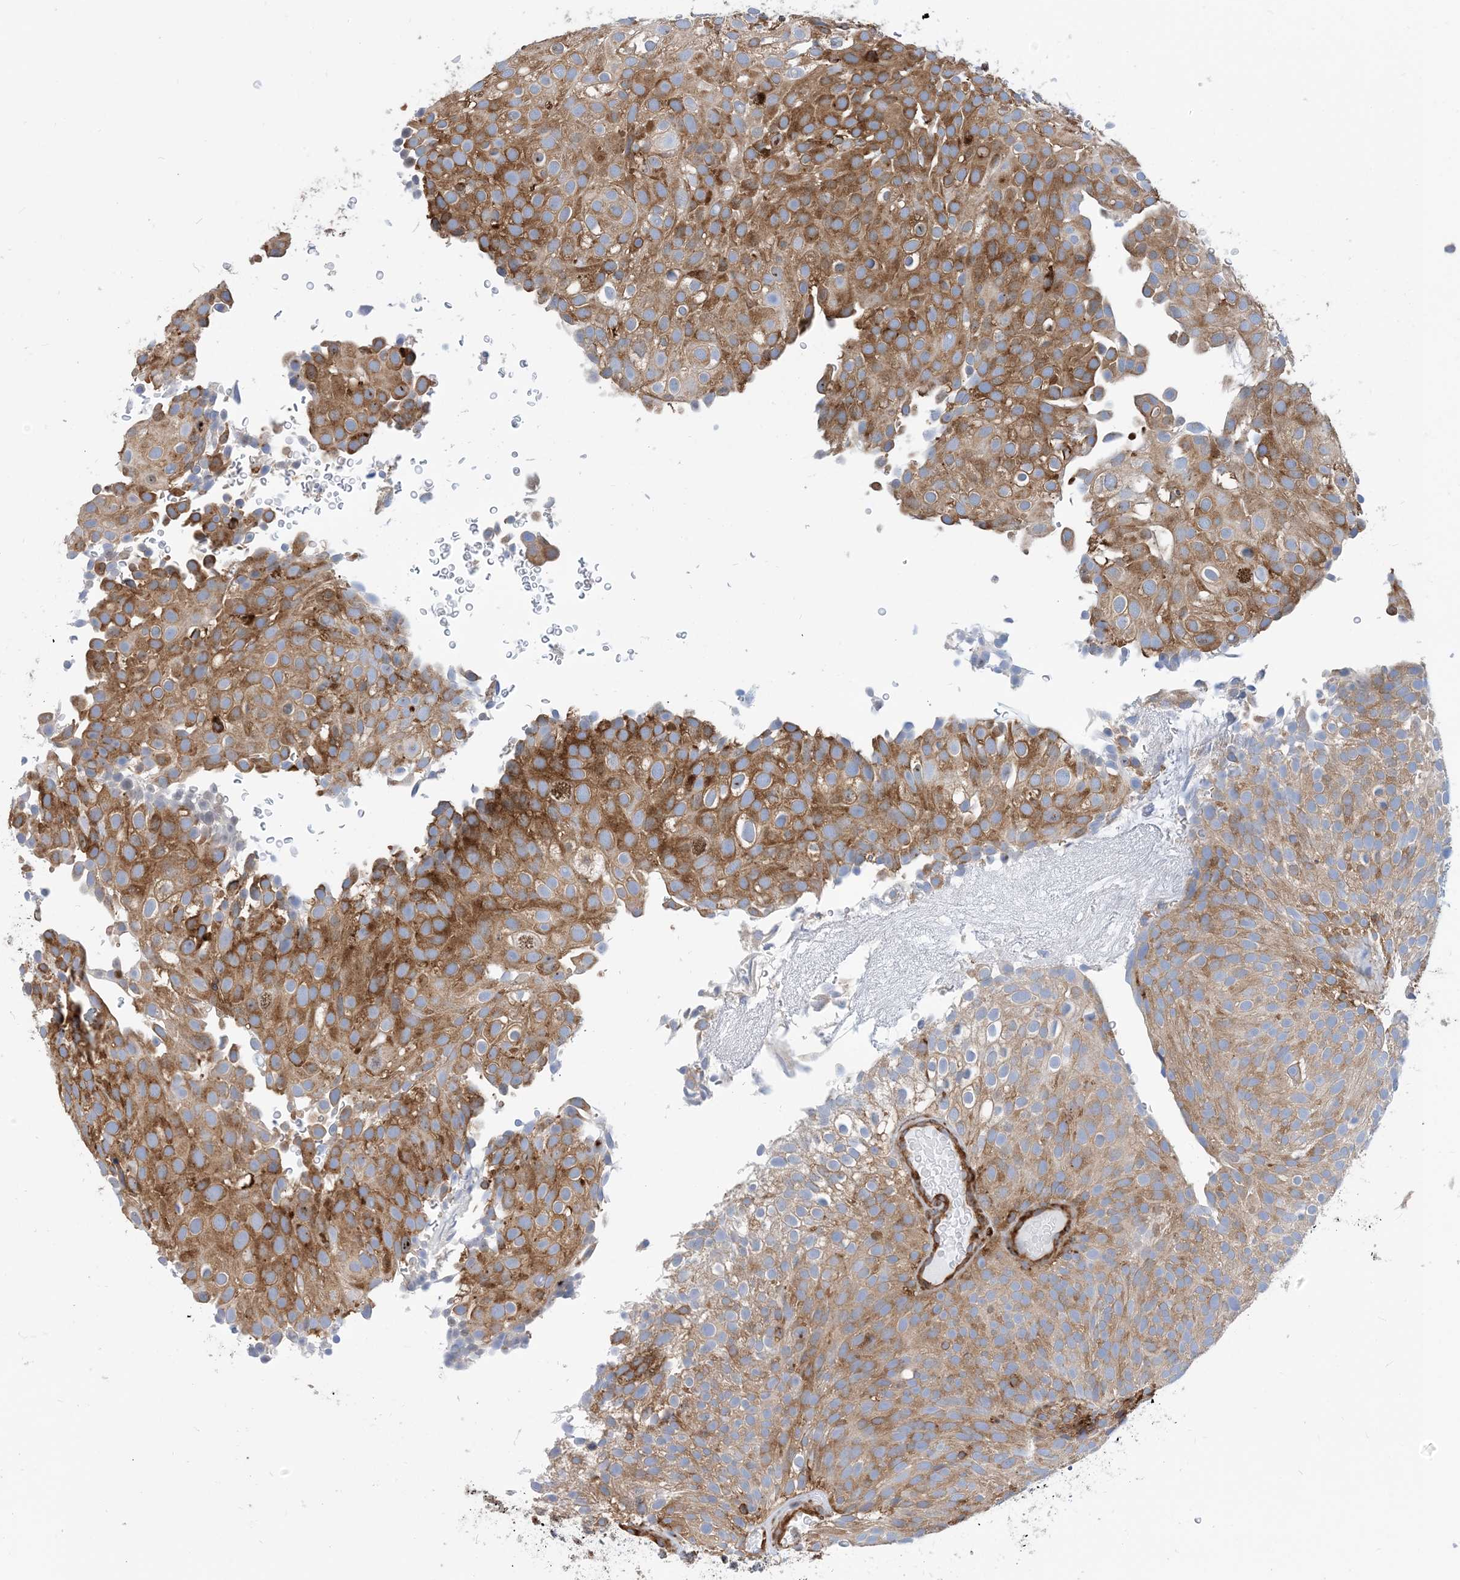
{"staining": {"intensity": "moderate", "quantity": ">75%", "location": "cytoplasmic/membranous"}, "tissue": "urothelial cancer", "cell_type": "Tumor cells", "image_type": "cancer", "snomed": [{"axis": "morphology", "description": "Urothelial carcinoma, Low grade"}, {"axis": "topography", "description": "Urinary bladder"}], "caption": "IHC image of urothelial carcinoma (low-grade) stained for a protein (brown), which displays medium levels of moderate cytoplasmic/membranous positivity in about >75% of tumor cells.", "gene": "DYNC1LI1", "patient": {"sex": "male", "age": 78}}